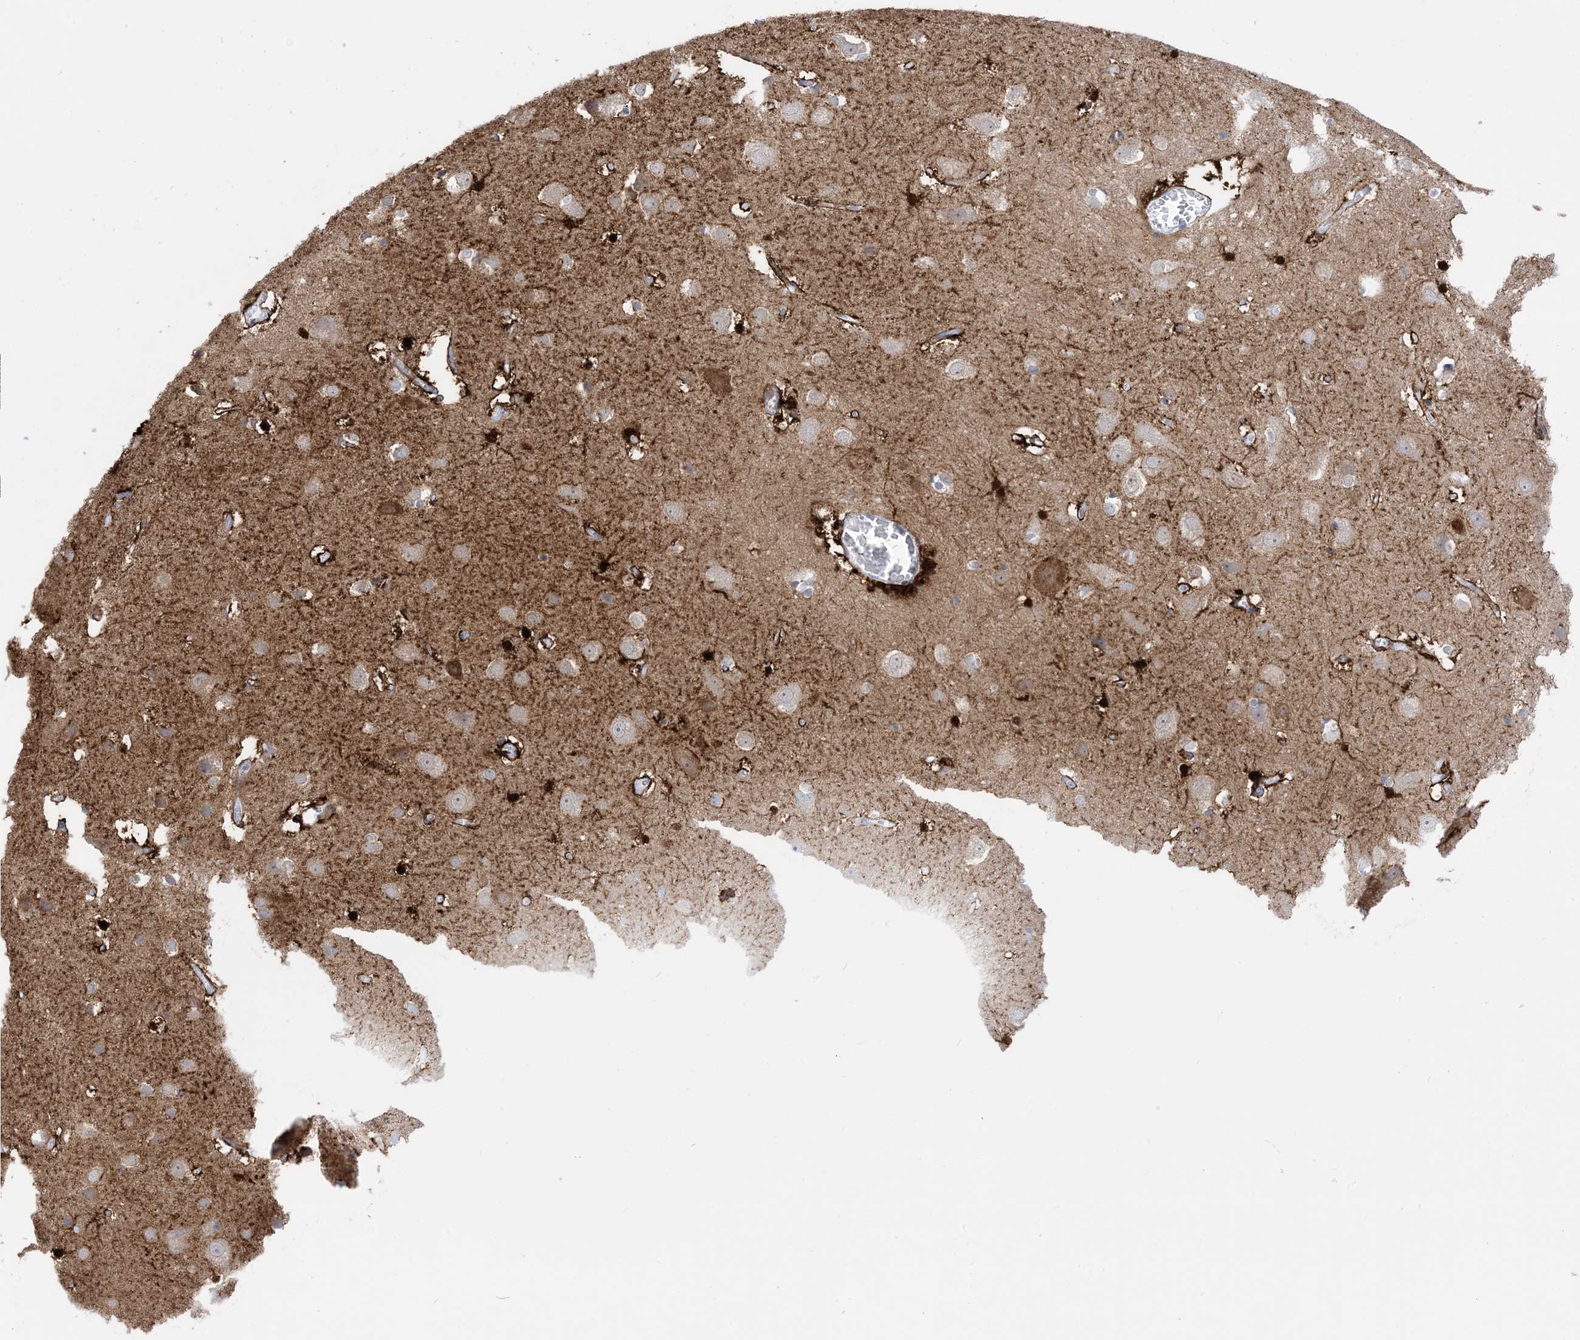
{"staining": {"intensity": "strong", "quantity": "25%-75%", "location": "cytoplasmic/membranous"}, "tissue": "cerebral cortex", "cell_type": "Endothelial cells", "image_type": "normal", "snomed": [{"axis": "morphology", "description": "Normal tissue, NOS"}, {"axis": "topography", "description": "Cerebral cortex"}], "caption": "Protein staining of benign cerebral cortex reveals strong cytoplasmic/membranous expression in approximately 25%-75% of endothelial cells.", "gene": "MARS2", "patient": {"sex": "male", "age": 54}}